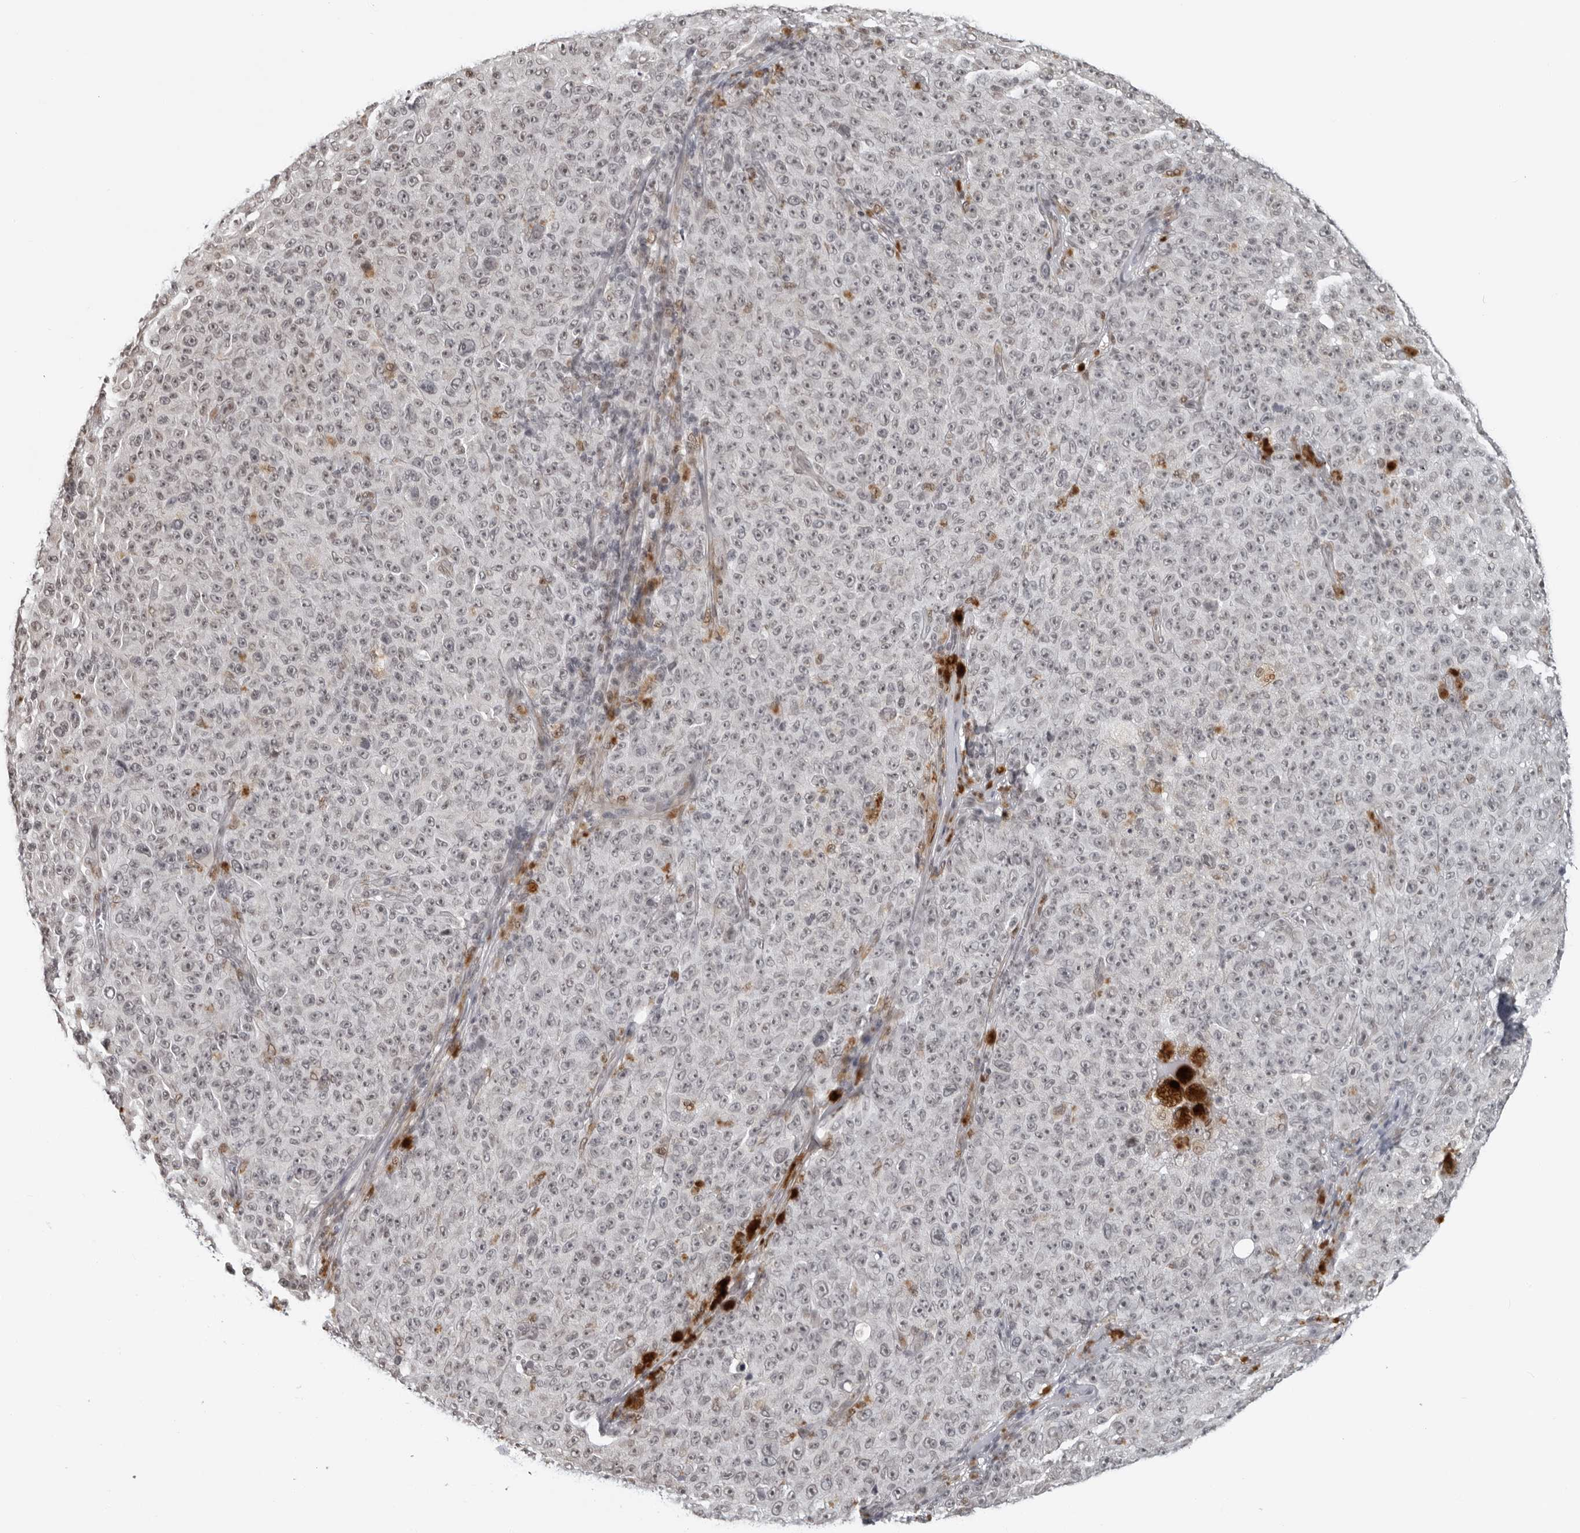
{"staining": {"intensity": "negative", "quantity": "none", "location": "none"}, "tissue": "melanoma", "cell_type": "Tumor cells", "image_type": "cancer", "snomed": [{"axis": "morphology", "description": "Malignant melanoma, NOS"}, {"axis": "topography", "description": "Skin"}], "caption": "Image shows no protein staining in tumor cells of malignant melanoma tissue.", "gene": "MAF", "patient": {"sex": "female", "age": 82}}